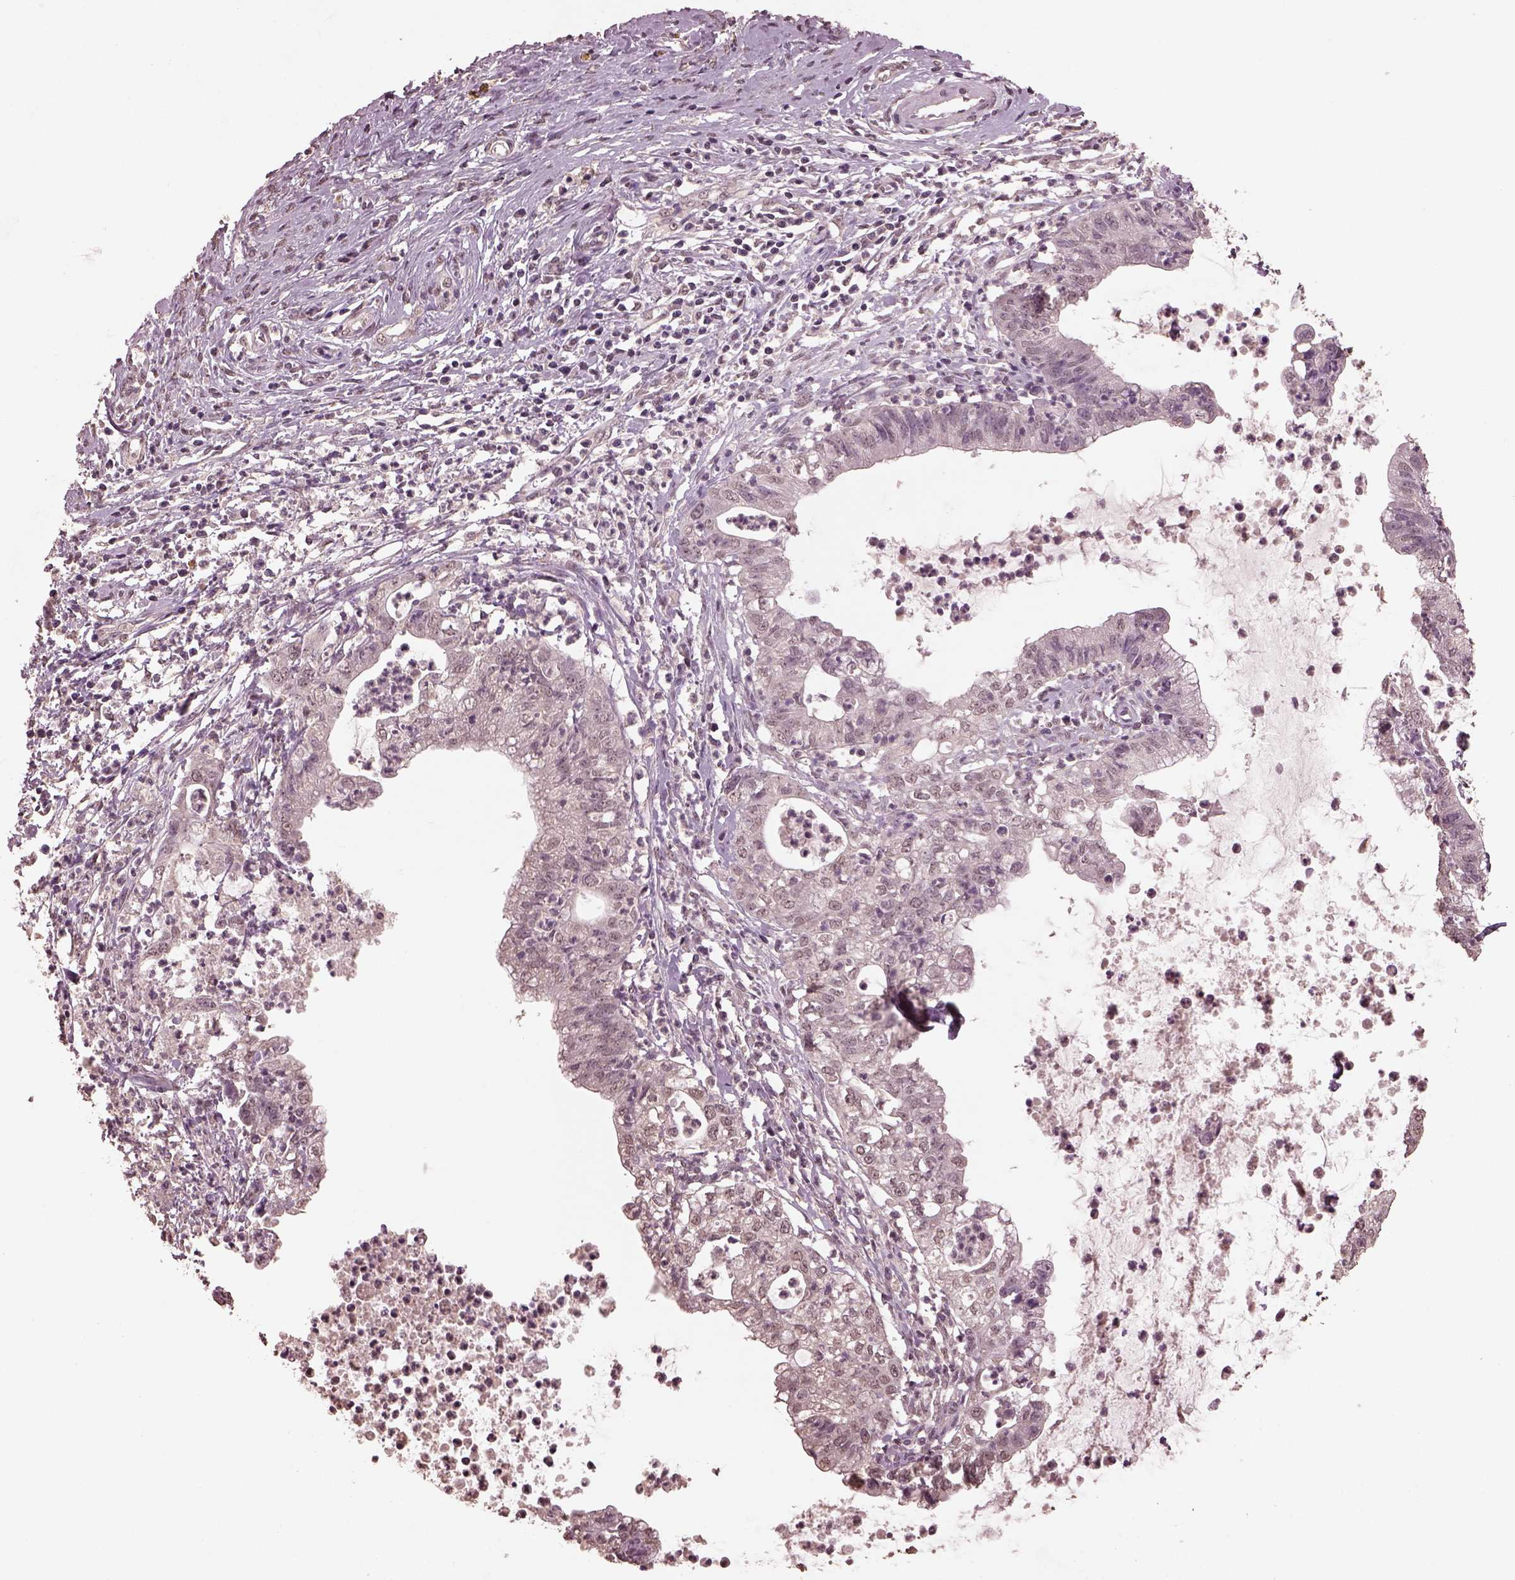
{"staining": {"intensity": "negative", "quantity": "none", "location": "none"}, "tissue": "cervical cancer", "cell_type": "Tumor cells", "image_type": "cancer", "snomed": [{"axis": "morphology", "description": "Normal tissue, NOS"}, {"axis": "morphology", "description": "Adenocarcinoma, NOS"}, {"axis": "topography", "description": "Cervix"}], "caption": "Immunohistochemical staining of cervical adenocarcinoma demonstrates no significant staining in tumor cells.", "gene": "CPT1C", "patient": {"sex": "female", "age": 38}}